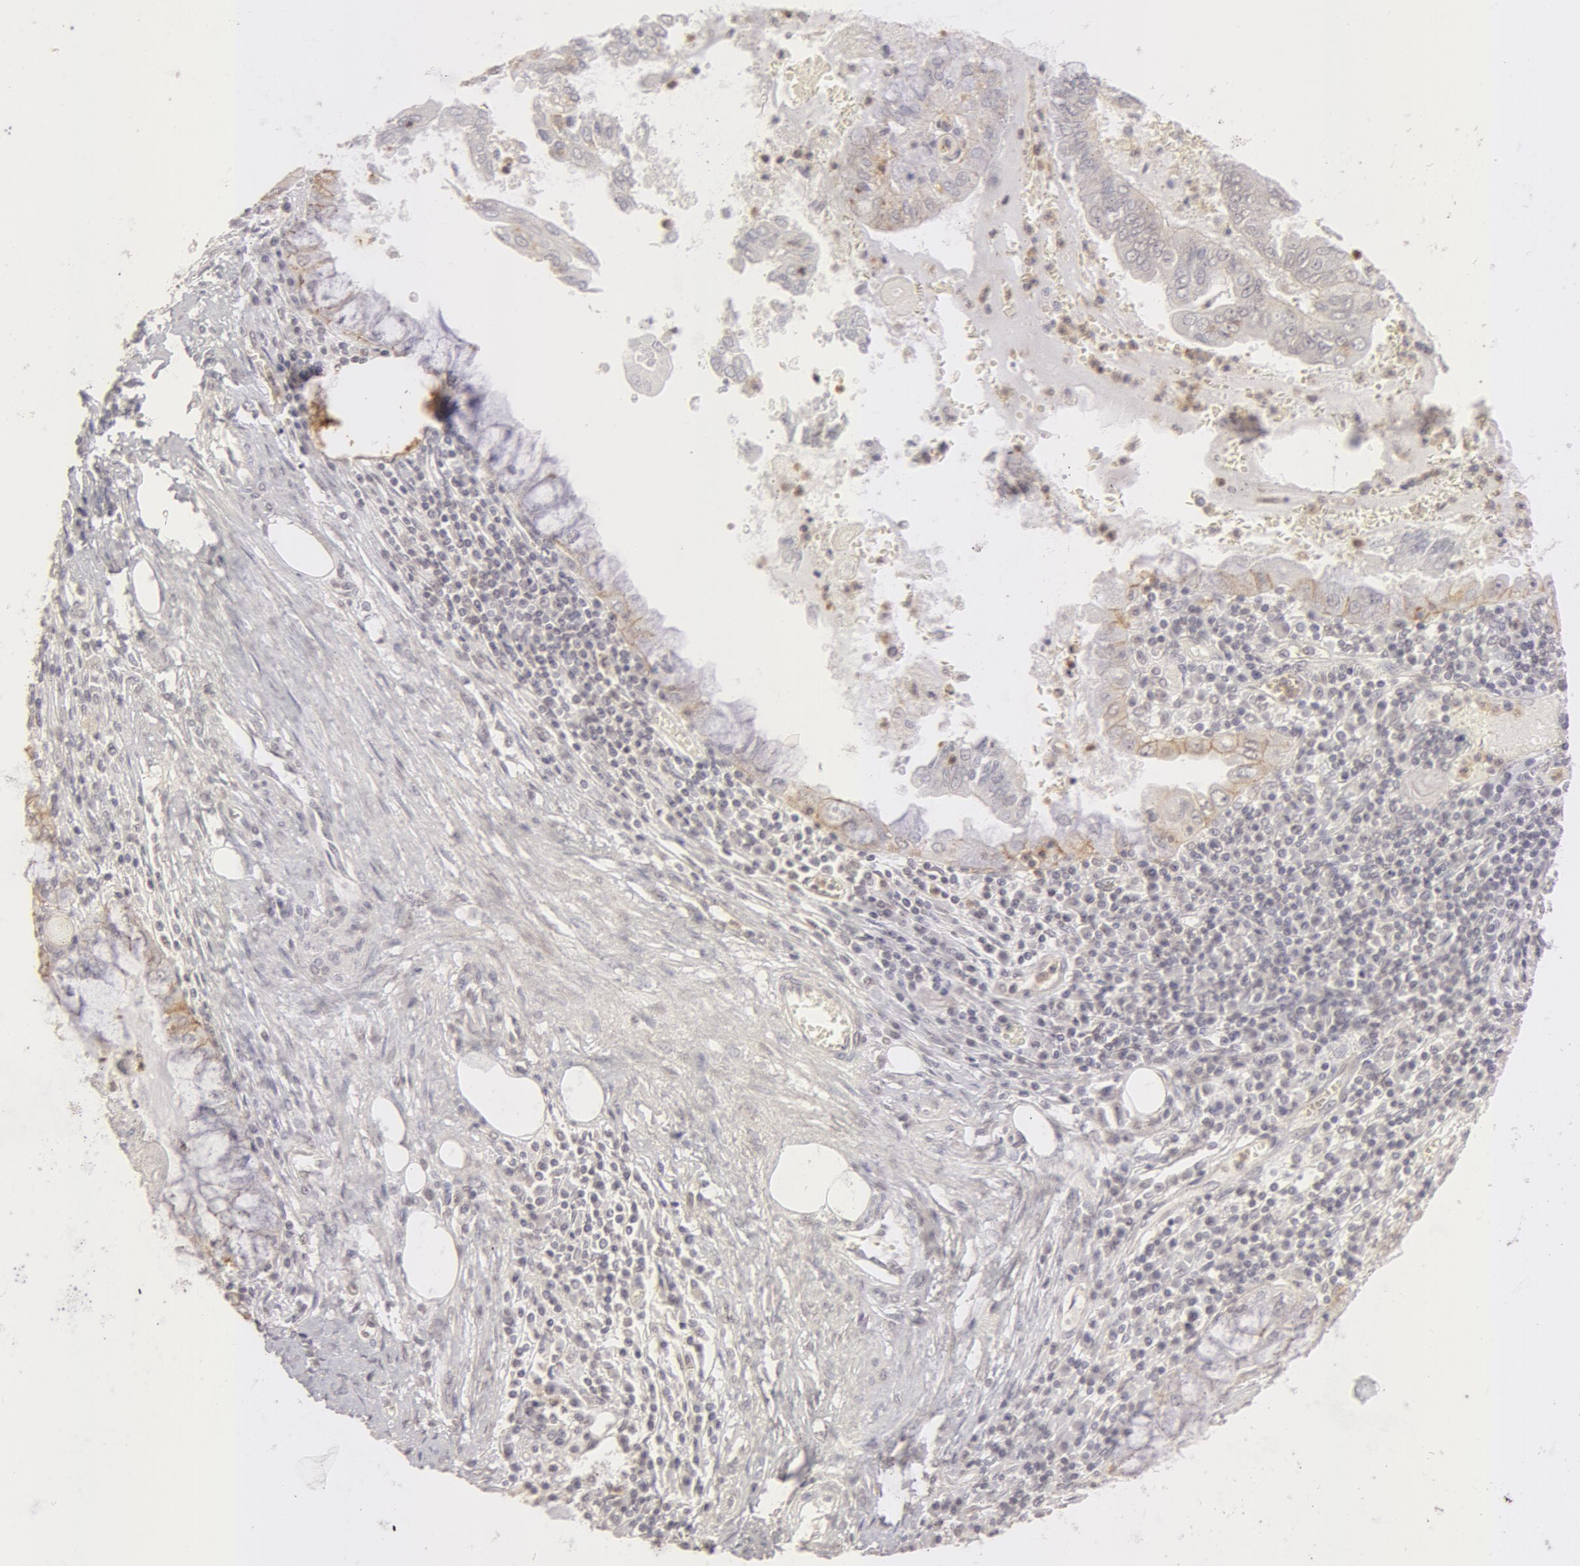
{"staining": {"intensity": "weak", "quantity": ">75%", "location": "cytoplasmic/membranous"}, "tissue": "endometrial cancer", "cell_type": "Tumor cells", "image_type": "cancer", "snomed": [{"axis": "morphology", "description": "Adenocarcinoma, NOS"}, {"axis": "topography", "description": "Endometrium"}], "caption": "Immunohistochemical staining of human endometrial cancer (adenocarcinoma) reveals weak cytoplasmic/membranous protein staining in about >75% of tumor cells.", "gene": "ADAM10", "patient": {"sex": "female", "age": 79}}